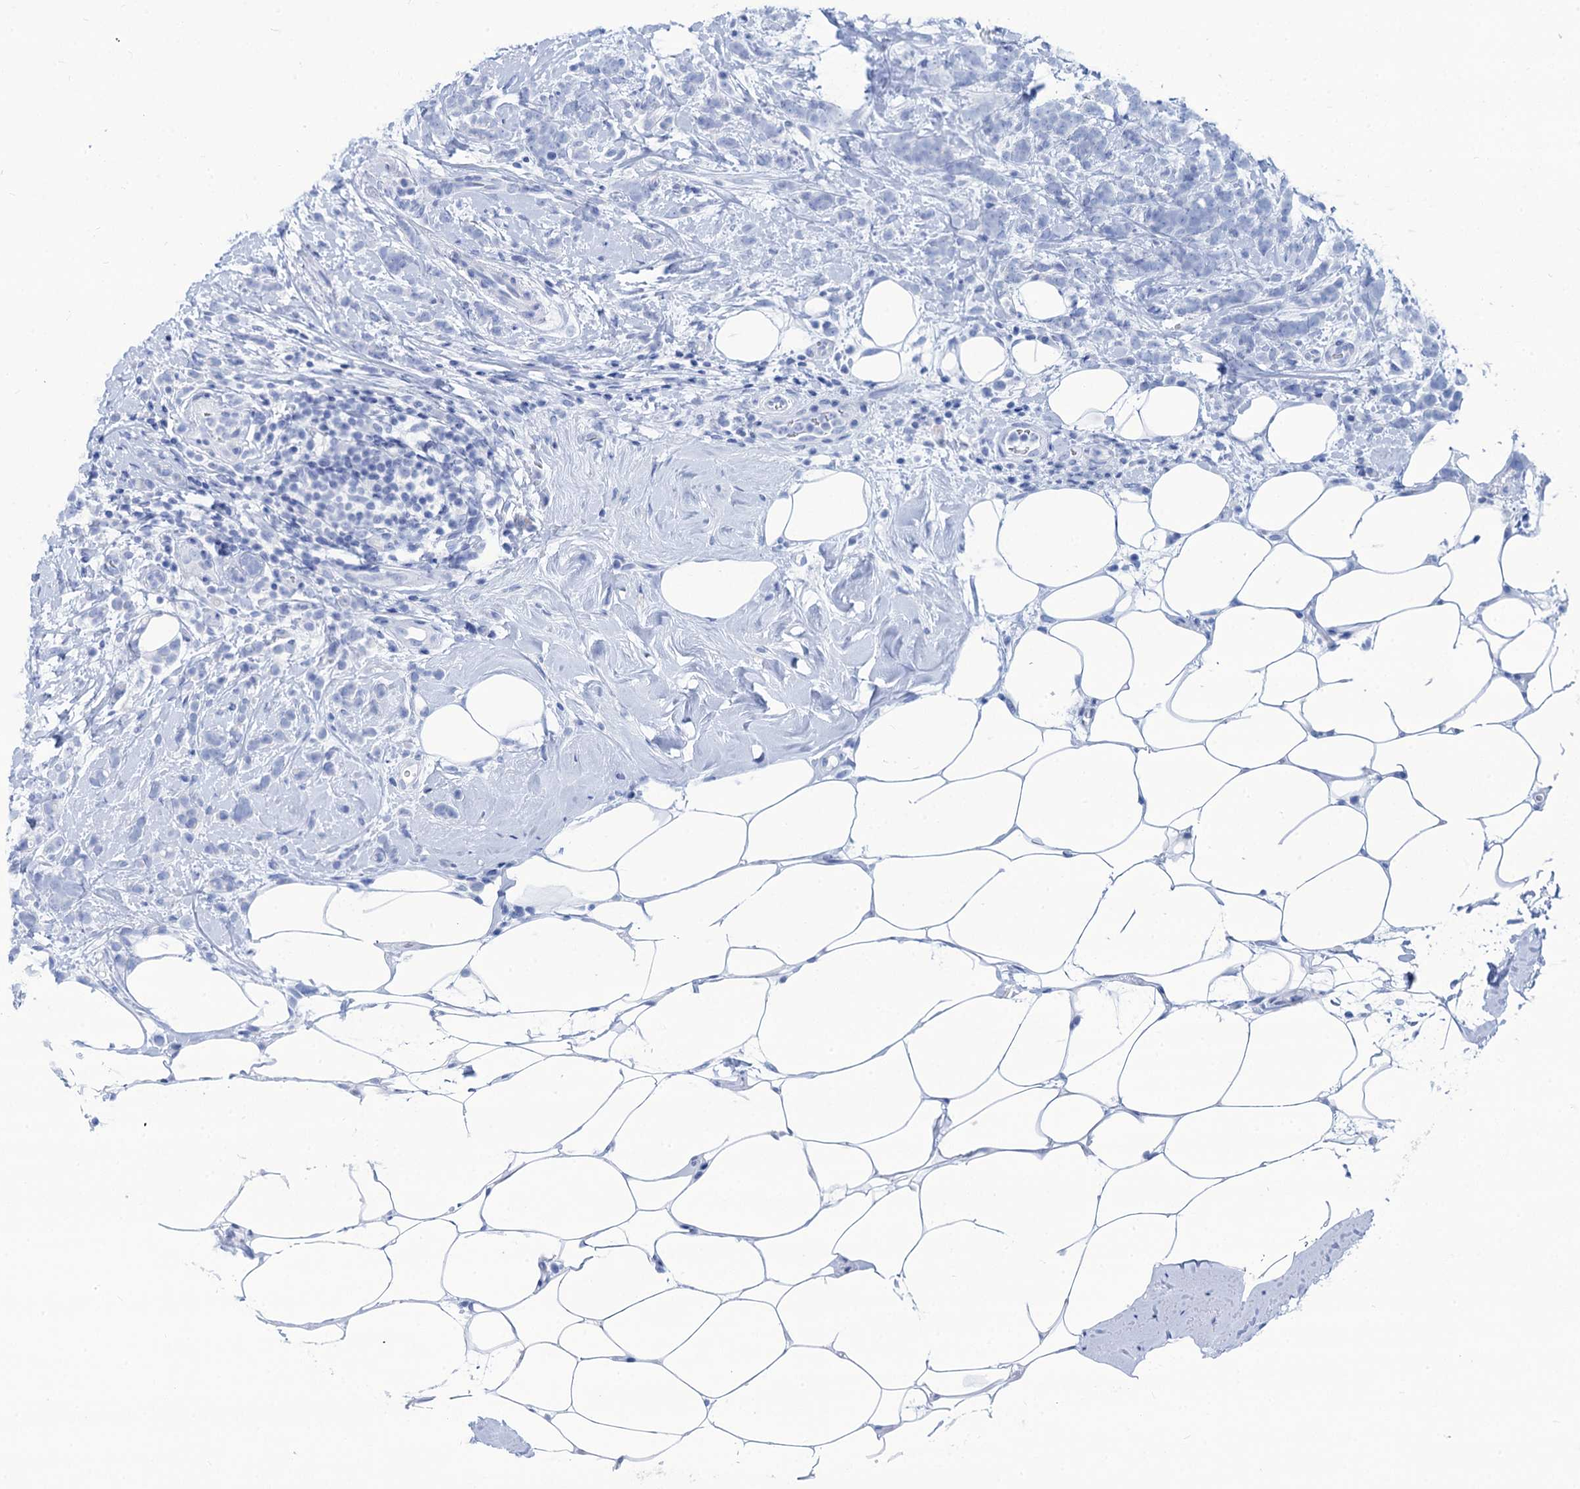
{"staining": {"intensity": "negative", "quantity": "none", "location": "none"}, "tissue": "breast cancer", "cell_type": "Tumor cells", "image_type": "cancer", "snomed": [{"axis": "morphology", "description": "Lobular carcinoma"}, {"axis": "topography", "description": "Breast"}], "caption": "Immunohistochemistry (IHC) photomicrograph of neoplastic tissue: breast cancer stained with DAB (3,3'-diaminobenzidine) exhibits no significant protein staining in tumor cells. Brightfield microscopy of IHC stained with DAB (brown) and hematoxylin (blue), captured at high magnification.", "gene": "CABYR", "patient": {"sex": "female", "age": 58}}